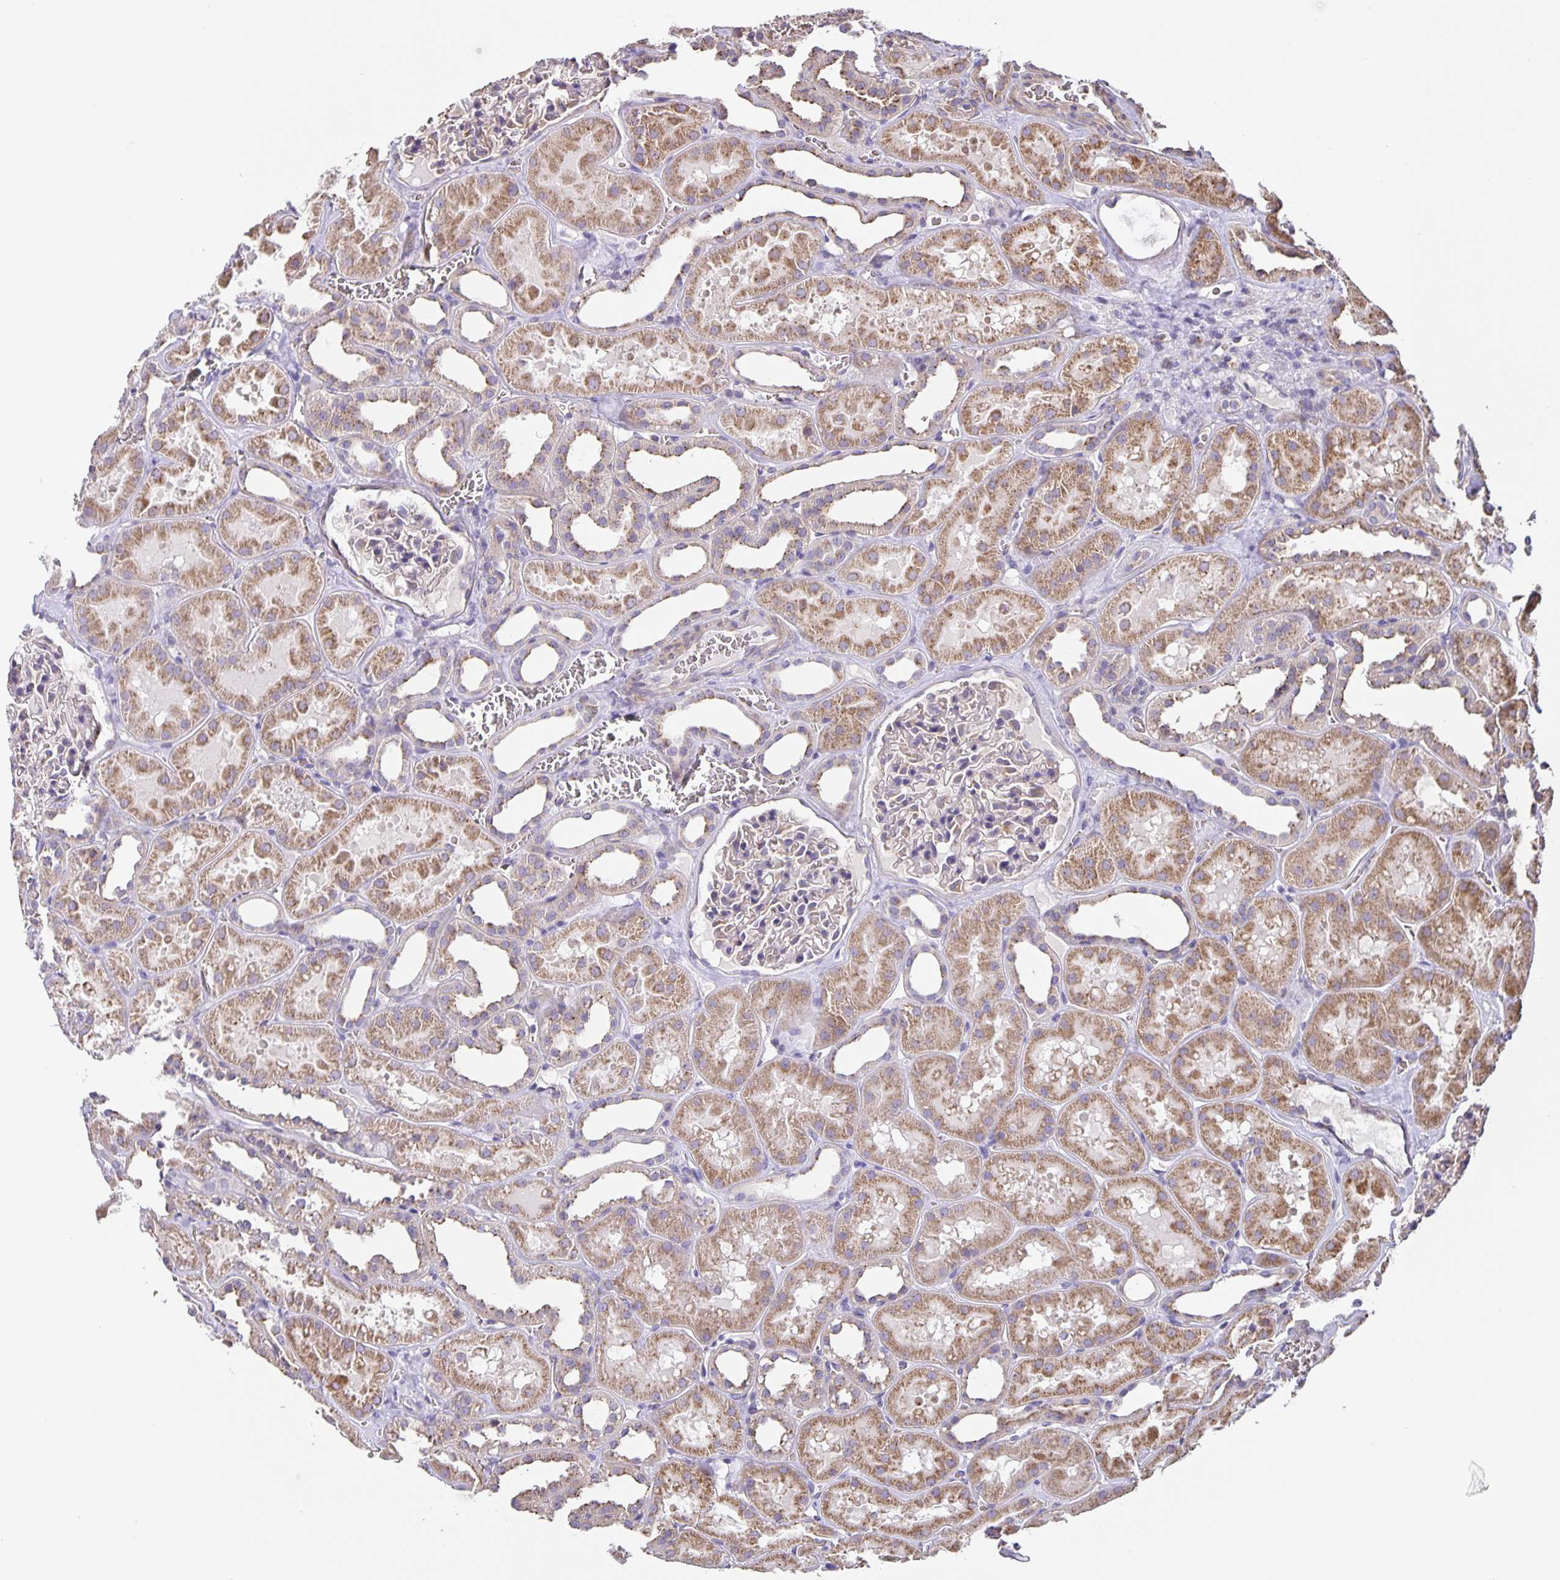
{"staining": {"intensity": "moderate", "quantity": "<25%", "location": "cytoplasmic/membranous"}, "tissue": "kidney", "cell_type": "Cells in glomeruli", "image_type": "normal", "snomed": [{"axis": "morphology", "description": "Normal tissue, NOS"}, {"axis": "topography", "description": "Kidney"}], "caption": "Immunohistochemical staining of normal human kidney displays moderate cytoplasmic/membranous protein expression in about <25% of cells in glomeruli.", "gene": "TMEM71", "patient": {"sex": "female", "age": 41}}